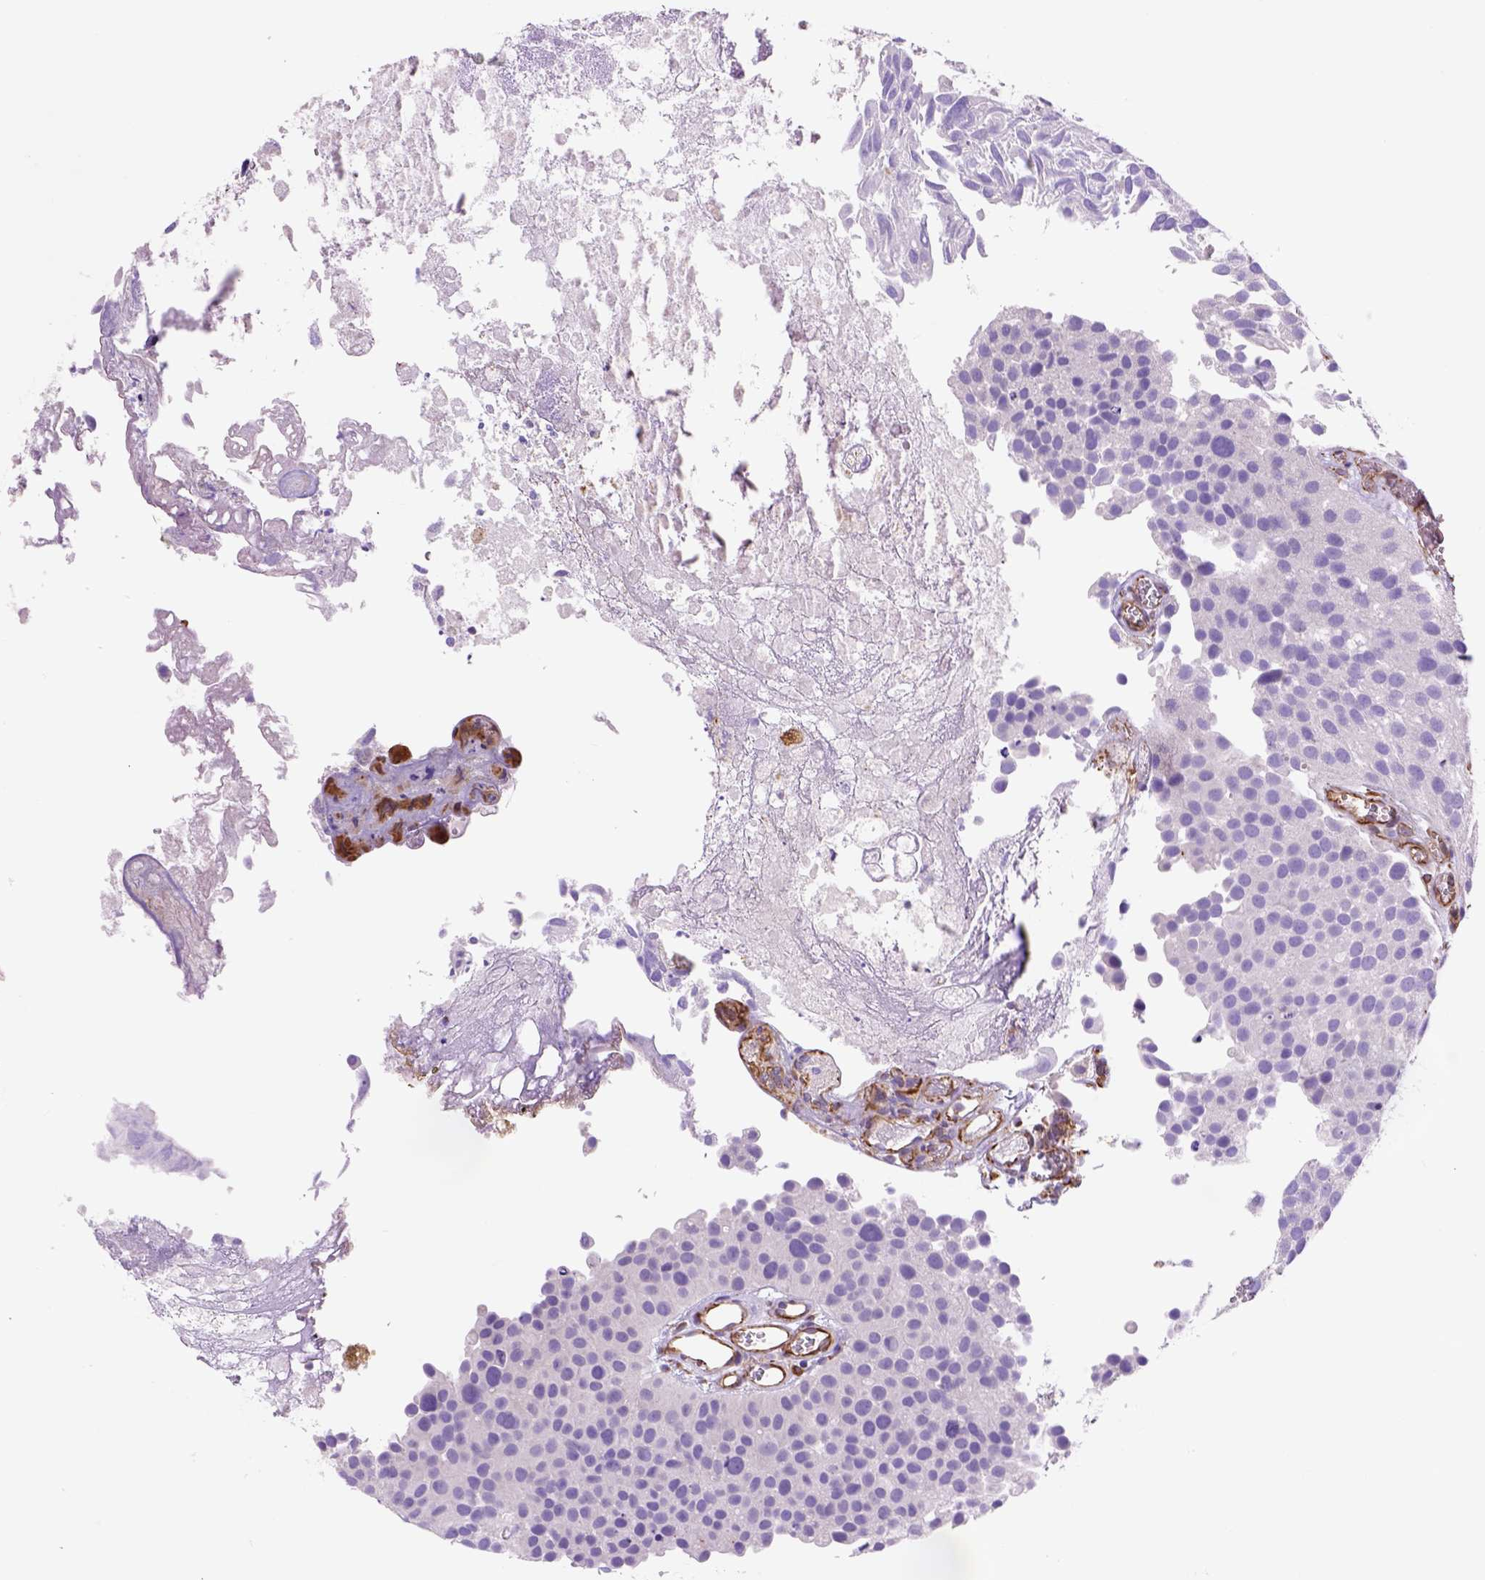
{"staining": {"intensity": "negative", "quantity": "none", "location": "none"}, "tissue": "urothelial cancer", "cell_type": "Tumor cells", "image_type": "cancer", "snomed": [{"axis": "morphology", "description": "Urothelial carcinoma, Low grade"}, {"axis": "topography", "description": "Urinary bladder"}], "caption": "Immunohistochemical staining of human urothelial cancer exhibits no significant staining in tumor cells.", "gene": "ZZZ3", "patient": {"sex": "female", "age": 69}}